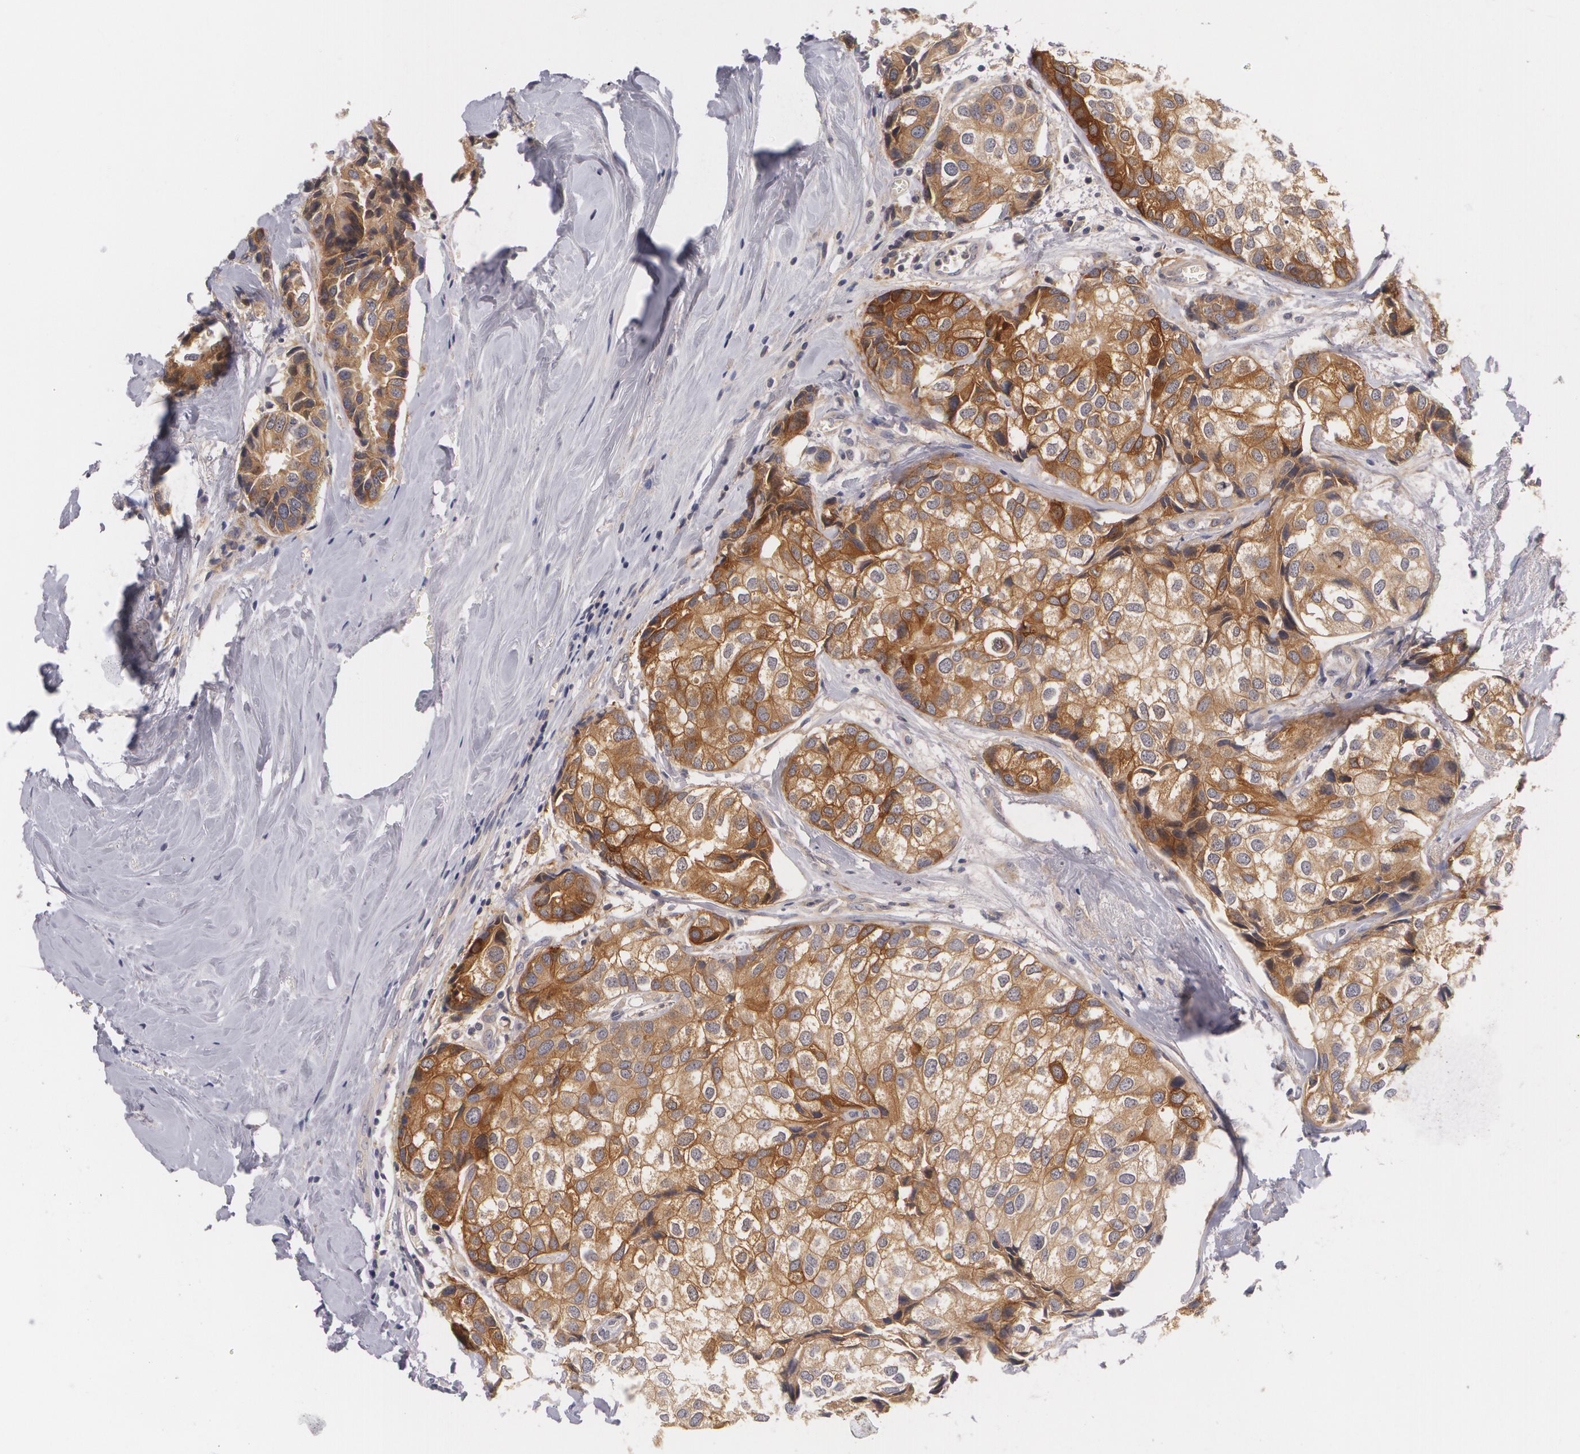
{"staining": {"intensity": "strong", "quantity": ">75%", "location": "cytoplasmic/membranous"}, "tissue": "breast cancer", "cell_type": "Tumor cells", "image_type": "cancer", "snomed": [{"axis": "morphology", "description": "Duct carcinoma"}, {"axis": "topography", "description": "Breast"}], "caption": "Breast invasive ductal carcinoma stained for a protein reveals strong cytoplasmic/membranous positivity in tumor cells.", "gene": "CASK", "patient": {"sex": "female", "age": 68}}